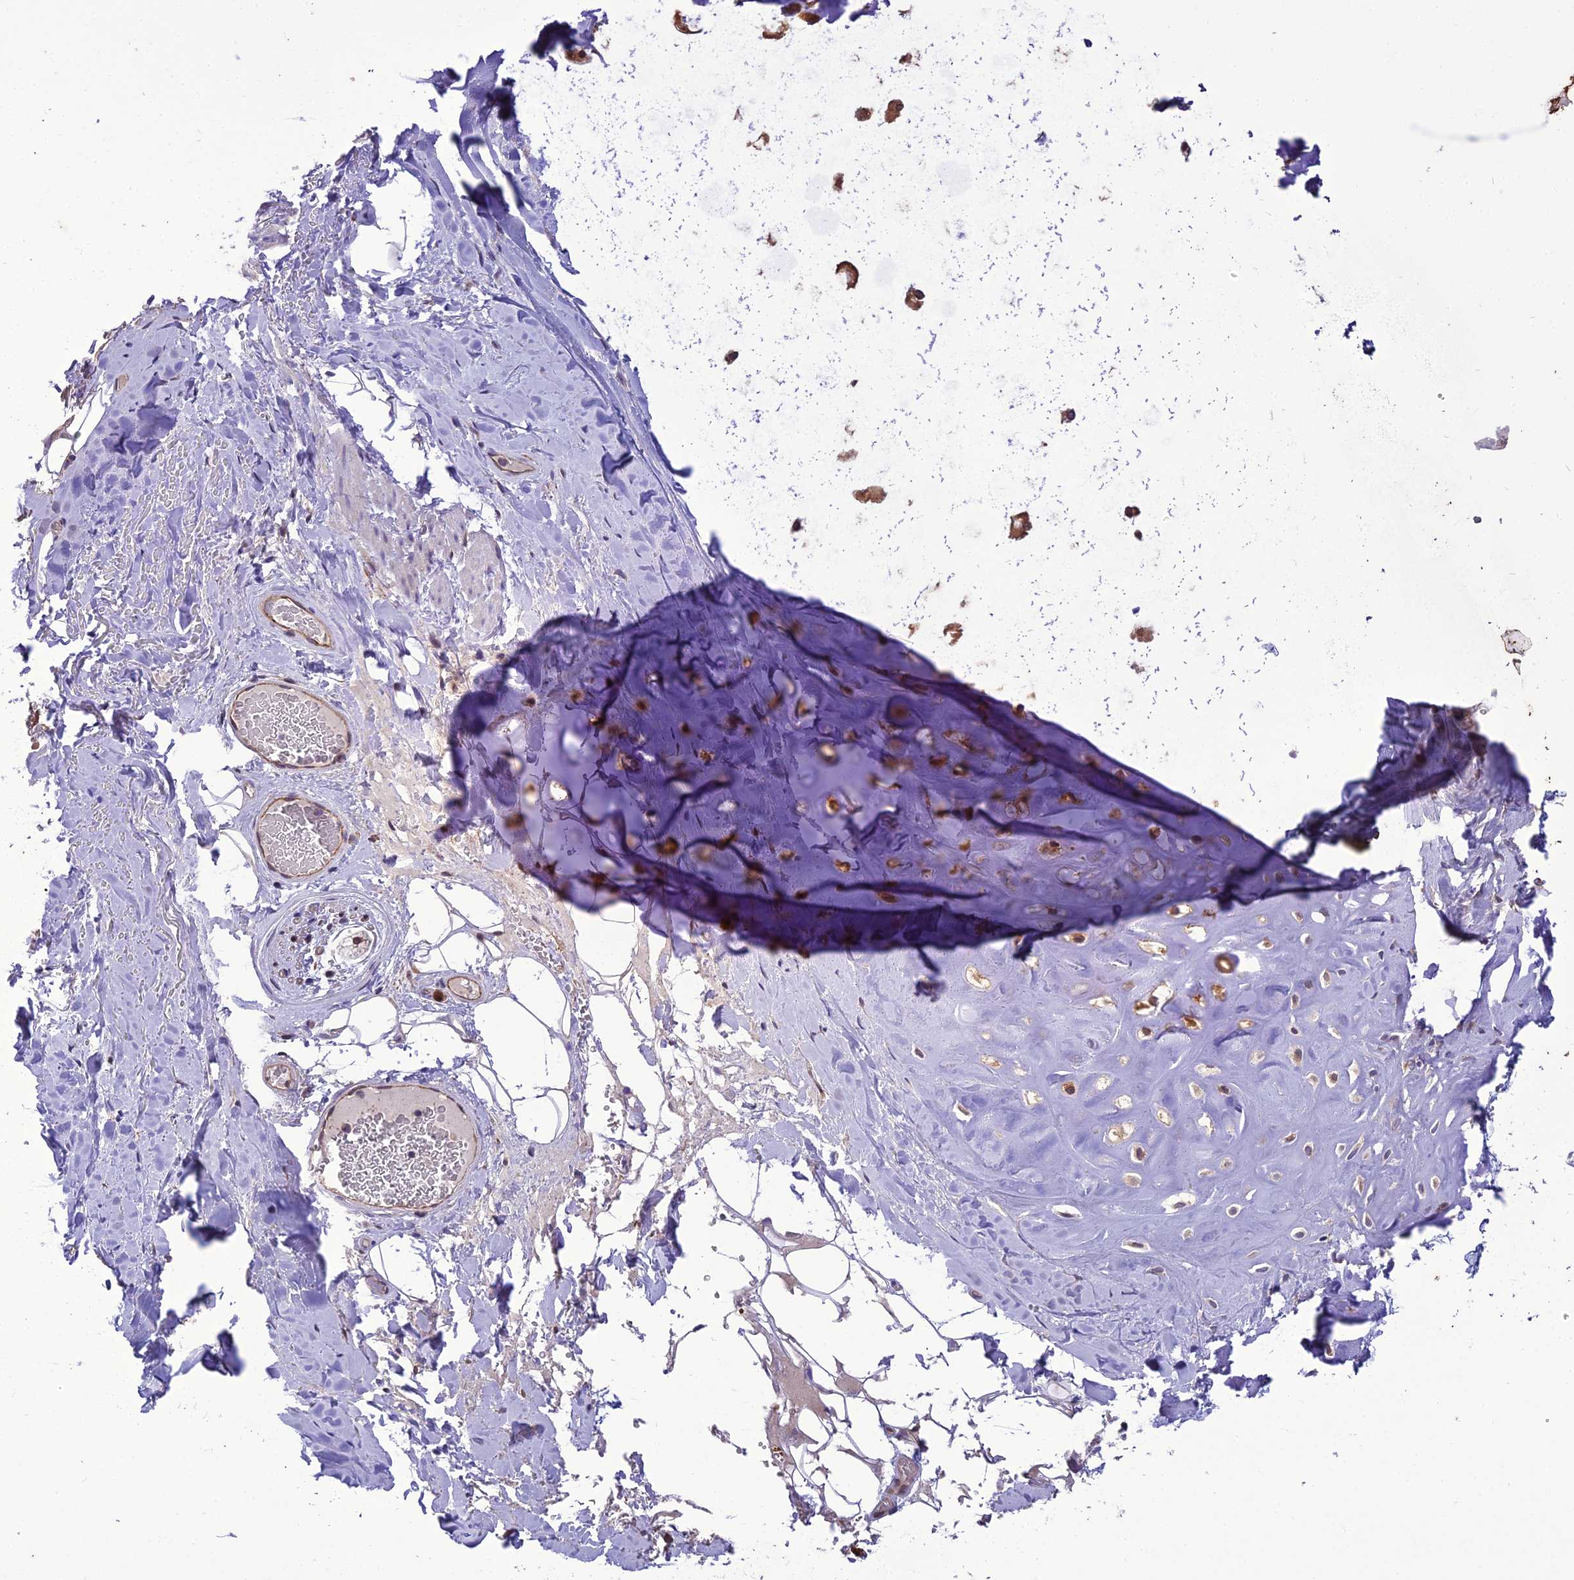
{"staining": {"intensity": "weak", "quantity": "25%-75%", "location": "cytoplasmic/membranous"}, "tissue": "adipose tissue", "cell_type": "Adipocytes", "image_type": "normal", "snomed": [{"axis": "morphology", "description": "Normal tissue, NOS"}, {"axis": "topography", "description": "Cartilage tissue"}], "caption": "IHC of benign human adipose tissue shows low levels of weak cytoplasmic/membranous expression in approximately 25%-75% of adipocytes. Immunohistochemistry stains the protein in brown and the nuclei are stained blue.", "gene": "BORCS6", "patient": {"sex": "female", "age": 63}}